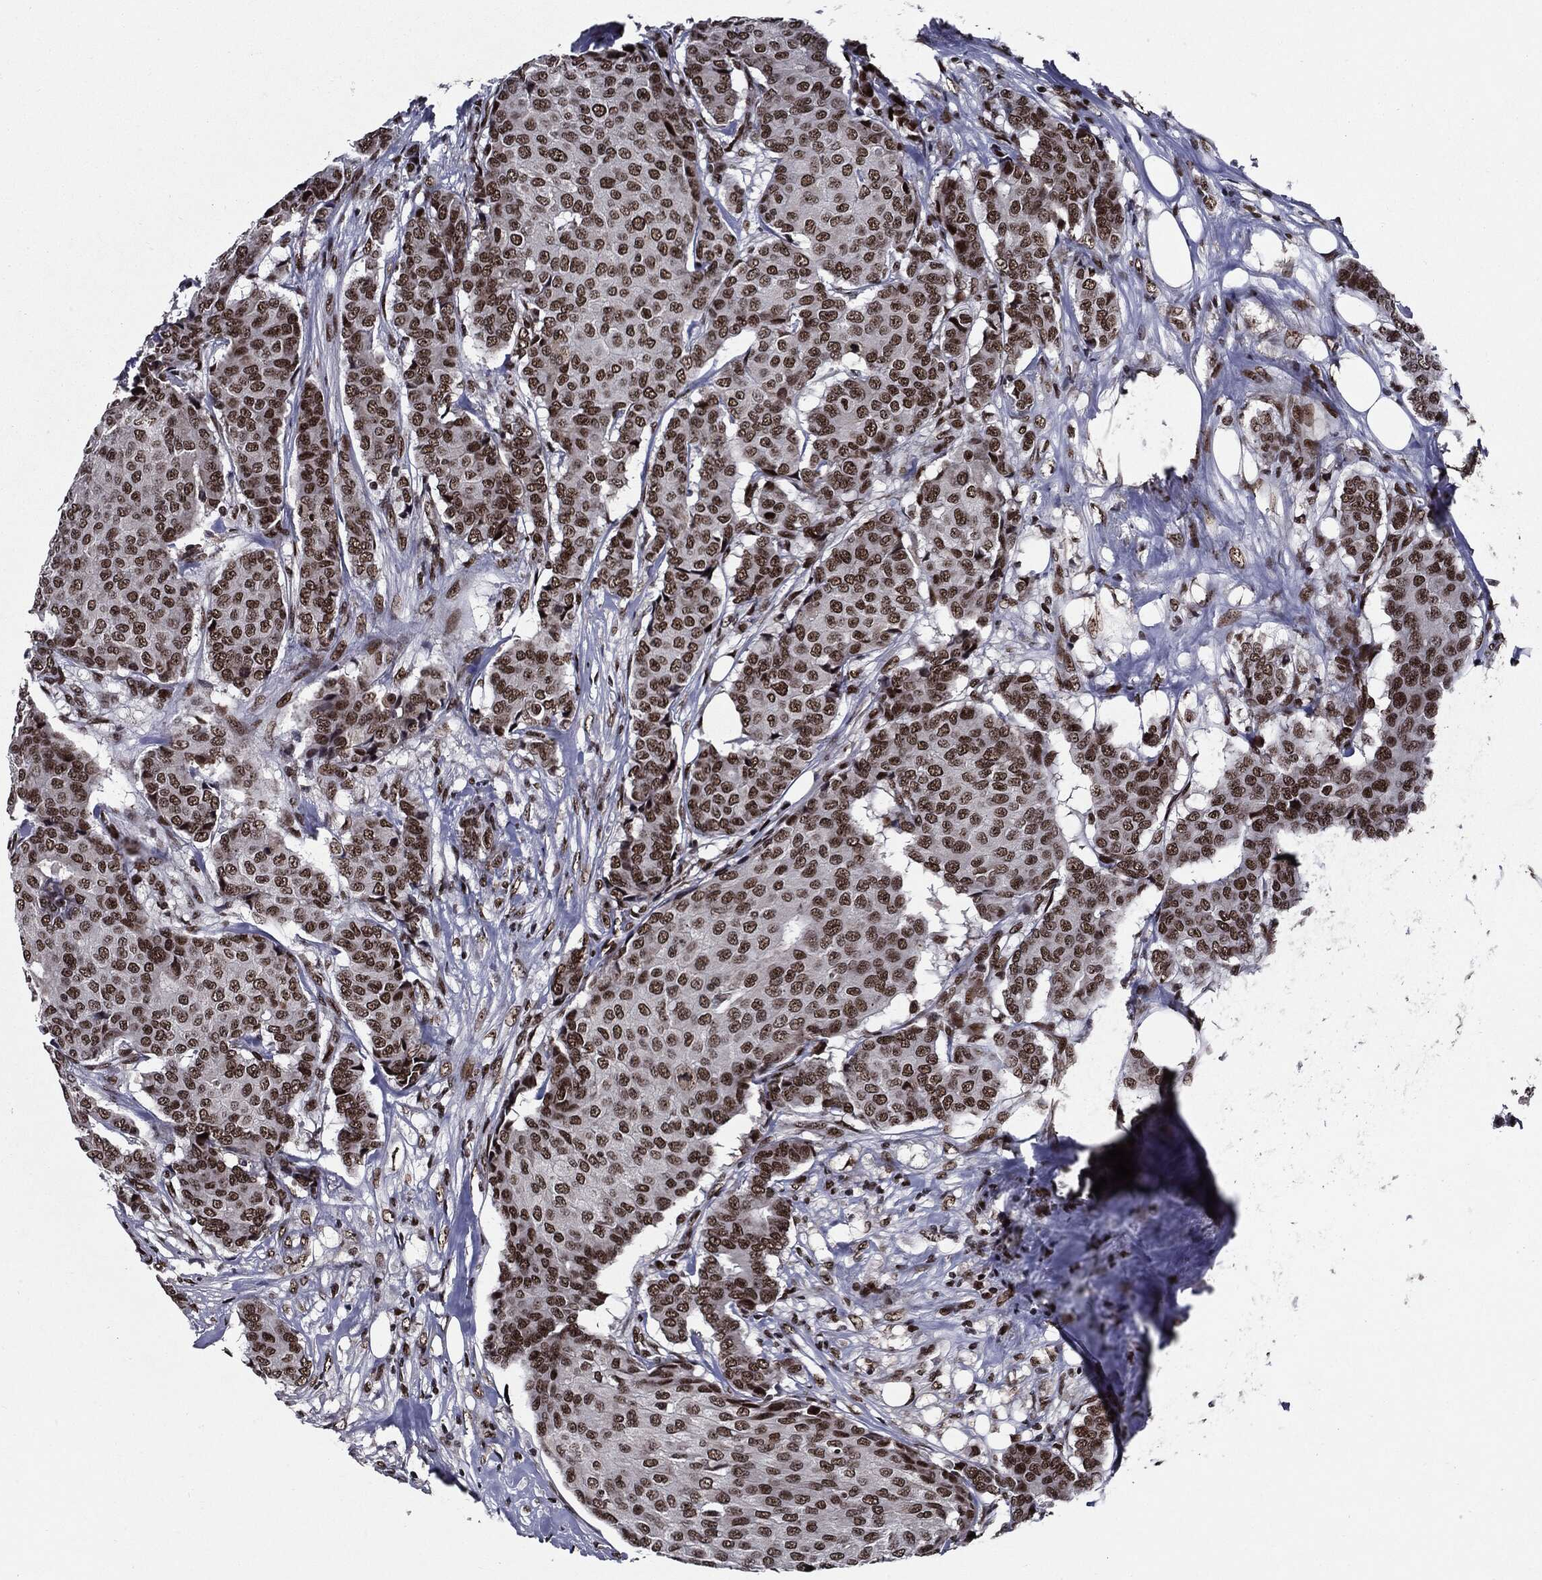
{"staining": {"intensity": "strong", "quantity": ">75%", "location": "nuclear"}, "tissue": "breast cancer", "cell_type": "Tumor cells", "image_type": "cancer", "snomed": [{"axis": "morphology", "description": "Duct carcinoma"}, {"axis": "topography", "description": "Breast"}], "caption": "Brown immunohistochemical staining in human breast cancer demonstrates strong nuclear positivity in about >75% of tumor cells.", "gene": "ZFP91", "patient": {"sex": "female", "age": 75}}